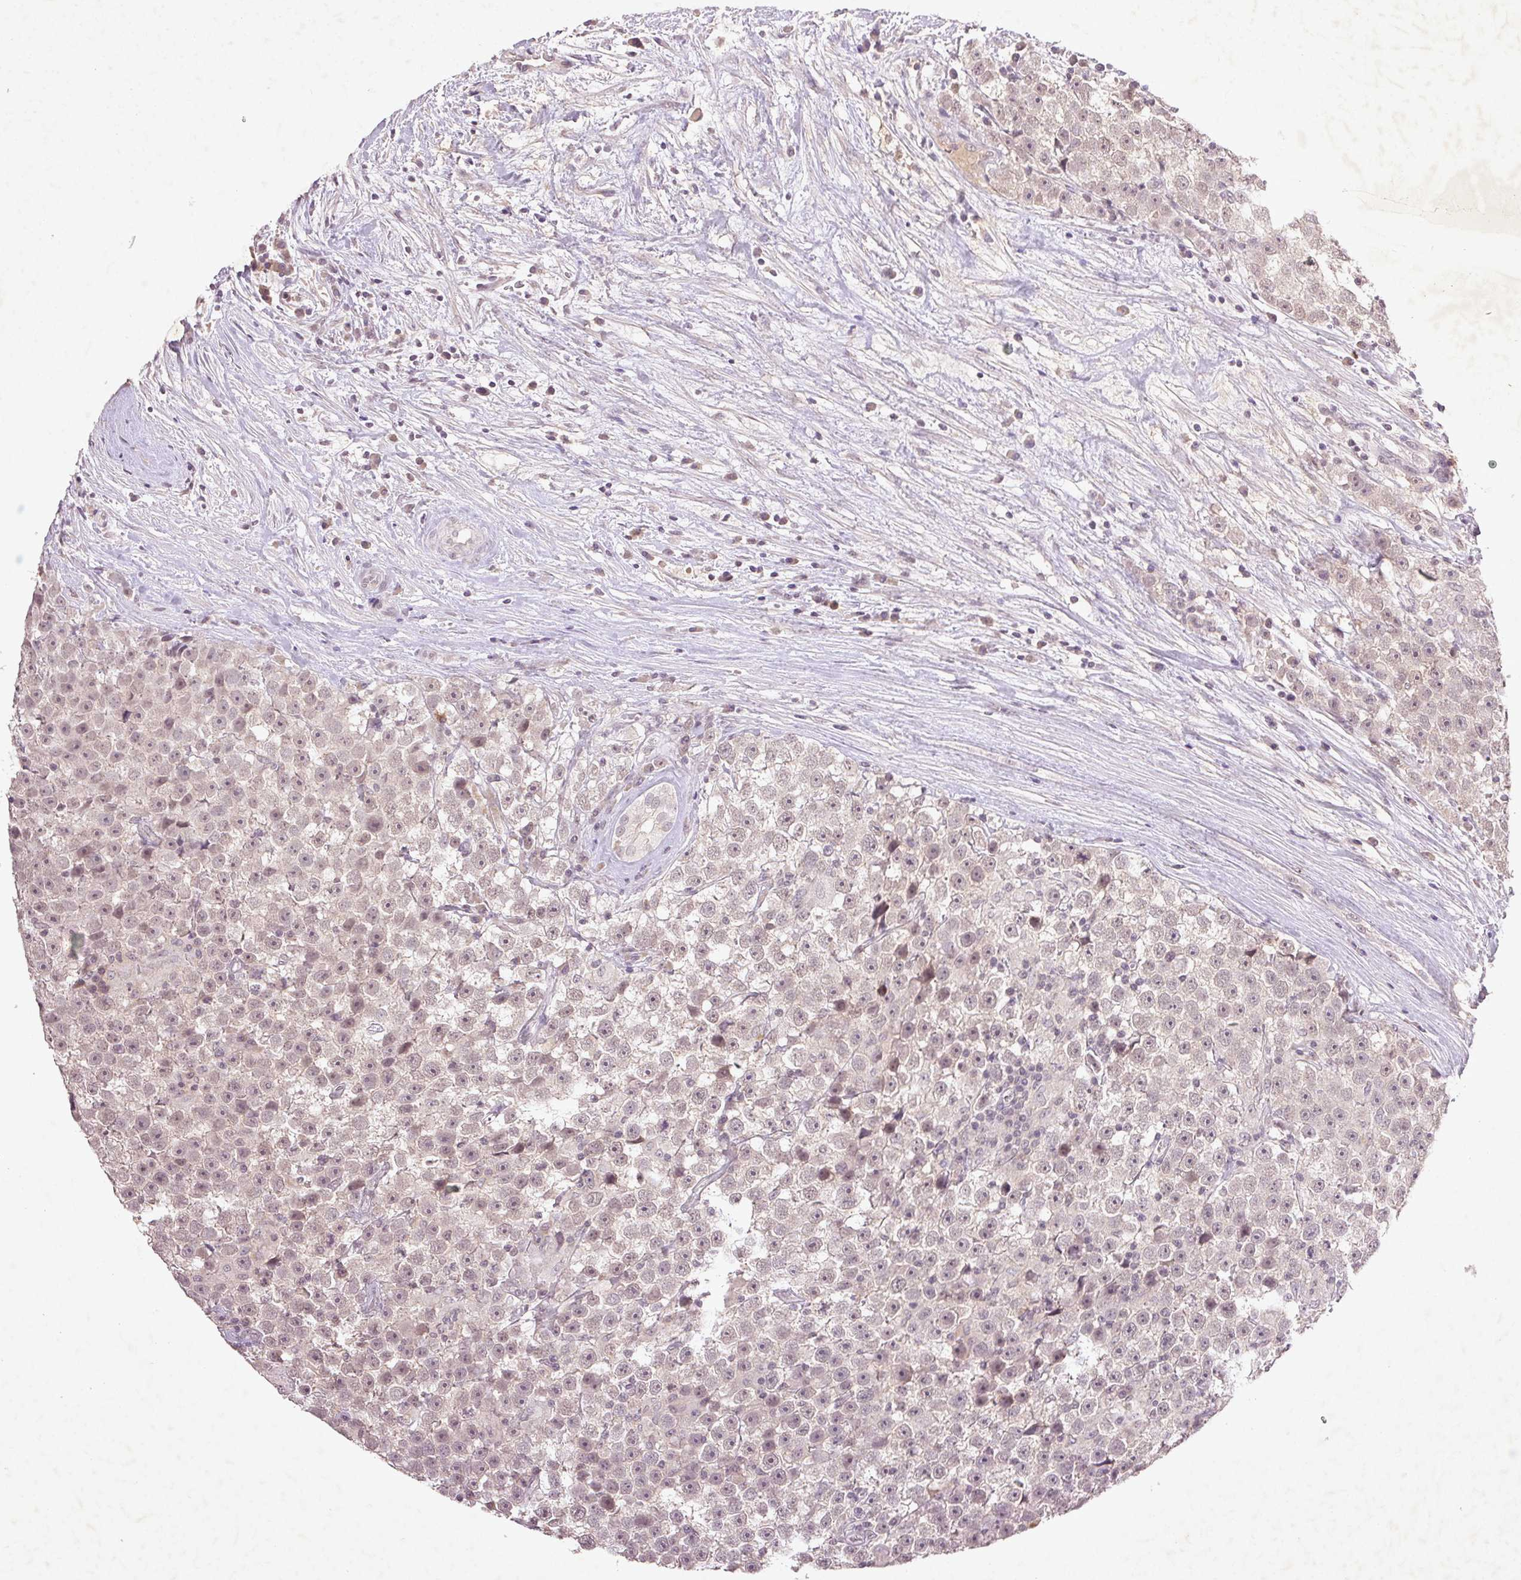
{"staining": {"intensity": "weak", "quantity": "<25%", "location": "nuclear"}, "tissue": "testis cancer", "cell_type": "Tumor cells", "image_type": "cancer", "snomed": [{"axis": "morphology", "description": "Seminoma, NOS"}, {"axis": "topography", "description": "Testis"}], "caption": "Human seminoma (testis) stained for a protein using IHC exhibits no staining in tumor cells.", "gene": "FAM168B", "patient": {"sex": "male", "age": 31}}